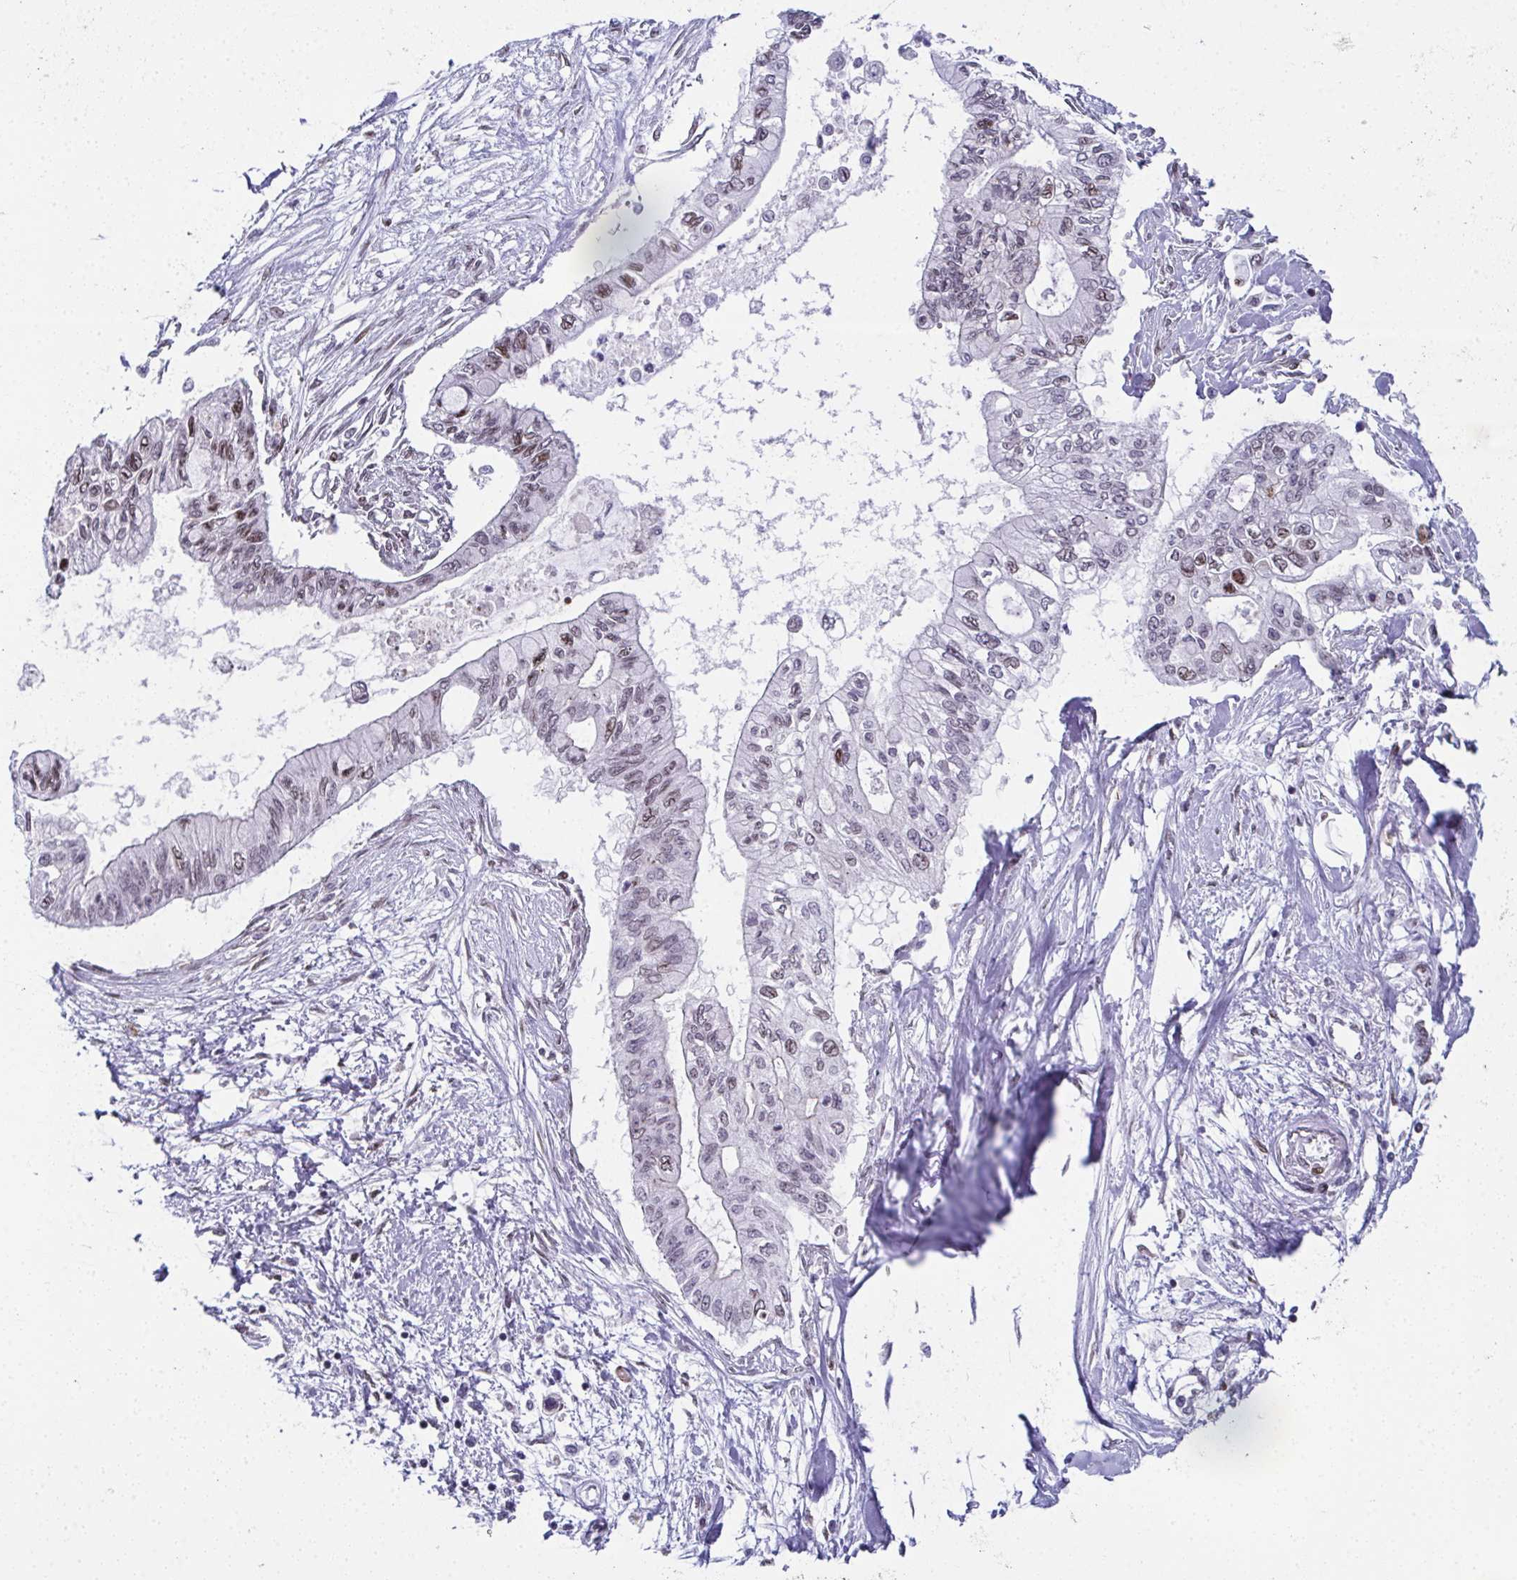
{"staining": {"intensity": "weak", "quantity": "25%-75%", "location": "nuclear"}, "tissue": "pancreatic cancer", "cell_type": "Tumor cells", "image_type": "cancer", "snomed": [{"axis": "morphology", "description": "Adenocarcinoma, NOS"}, {"axis": "topography", "description": "Pancreas"}], "caption": "Tumor cells exhibit weak nuclear staining in about 25%-75% of cells in pancreatic adenocarcinoma. Nuclei are stained in blue.", "gene": "RB1", "patient": {"sex": "female", "age": 77}}